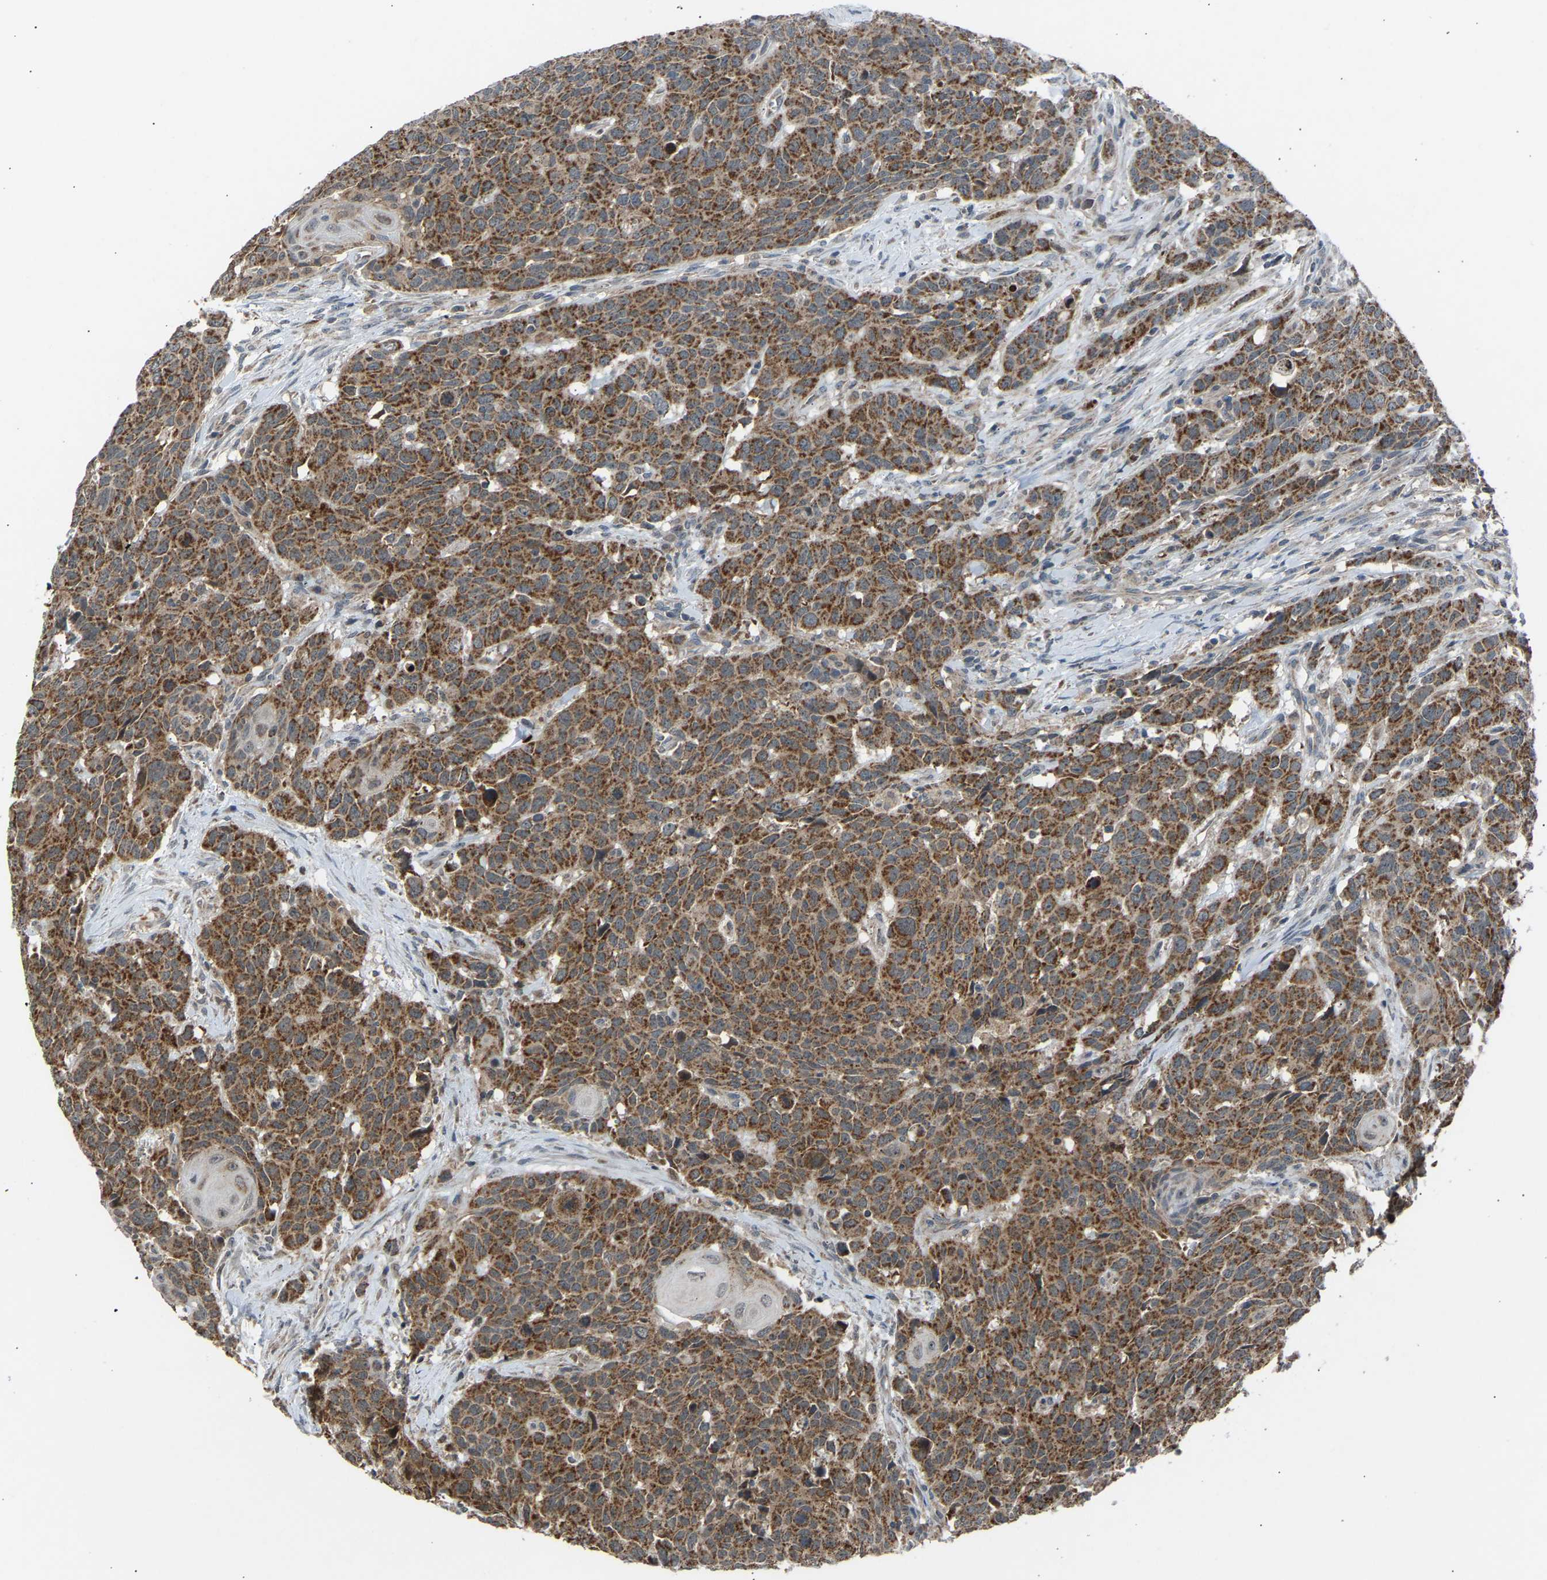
{"staining": {"intensity": "moderate", "quantity": ">75%", "location": "cytoplasmic/membranous"}, "tissue": "head and neck cancer", "cell_type": "Tumor cells", "image_type": "cancer", "snomed": [{"axis": "morphology", "description": "Squamous cell carcinoma, NOS"}, {"axis": "topography", "description": "Head-Neck"}], "caption": "Tumor cells exhibit medium levels of moderate cytoplasmic/membranous staining in about >75% of cells in squamous cell carcinoma (head and neck). The staining was performed using DAB, with brown indicating positive protein expression. Nuclei are stained blue with hematoxylin.", "gene": "SLIRP", "patient": {"sex": "male", "age": 66}}